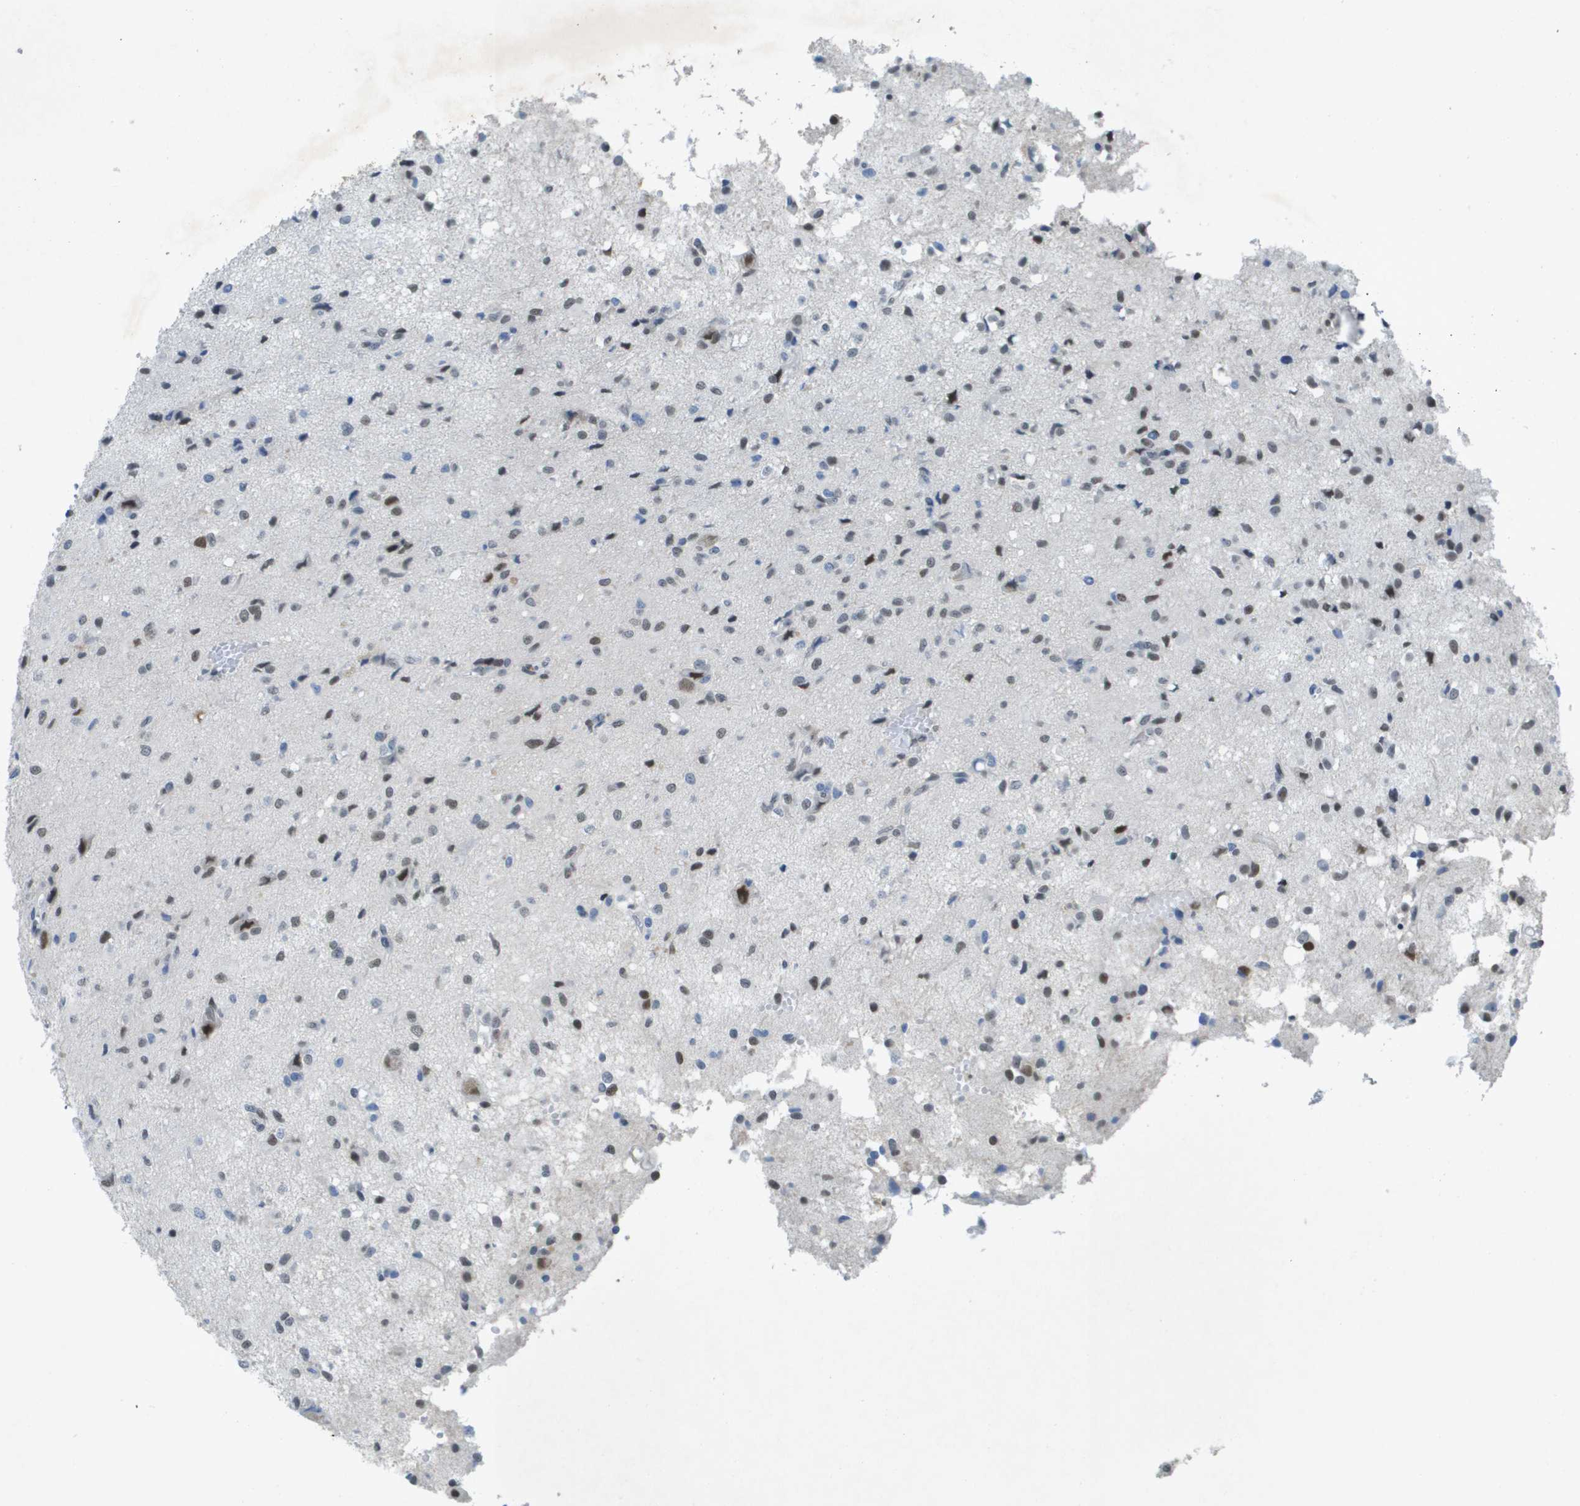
{"staining": {"intensity": "moderate", "quantity": "25%-75%", "location": "nuclear"}, "tissue": "glioma", "cell_type": "Tumor cells", "image_type": "cancer", "snomed": [{"axis": "morphology", "description": "Glioma, malignant, High grade"}, {"axis": "topography", "description": "Brain"}], "caption": "This micrograph demonstrates glioma stained with immunohistochemistry to label a protein in brown. The nuclear of tumor cells show moderate positivity for the protein. Nuclei are counter-stained blue.", "gene": "TP53RK", "patient": {"sex": "female", "age": 59}}